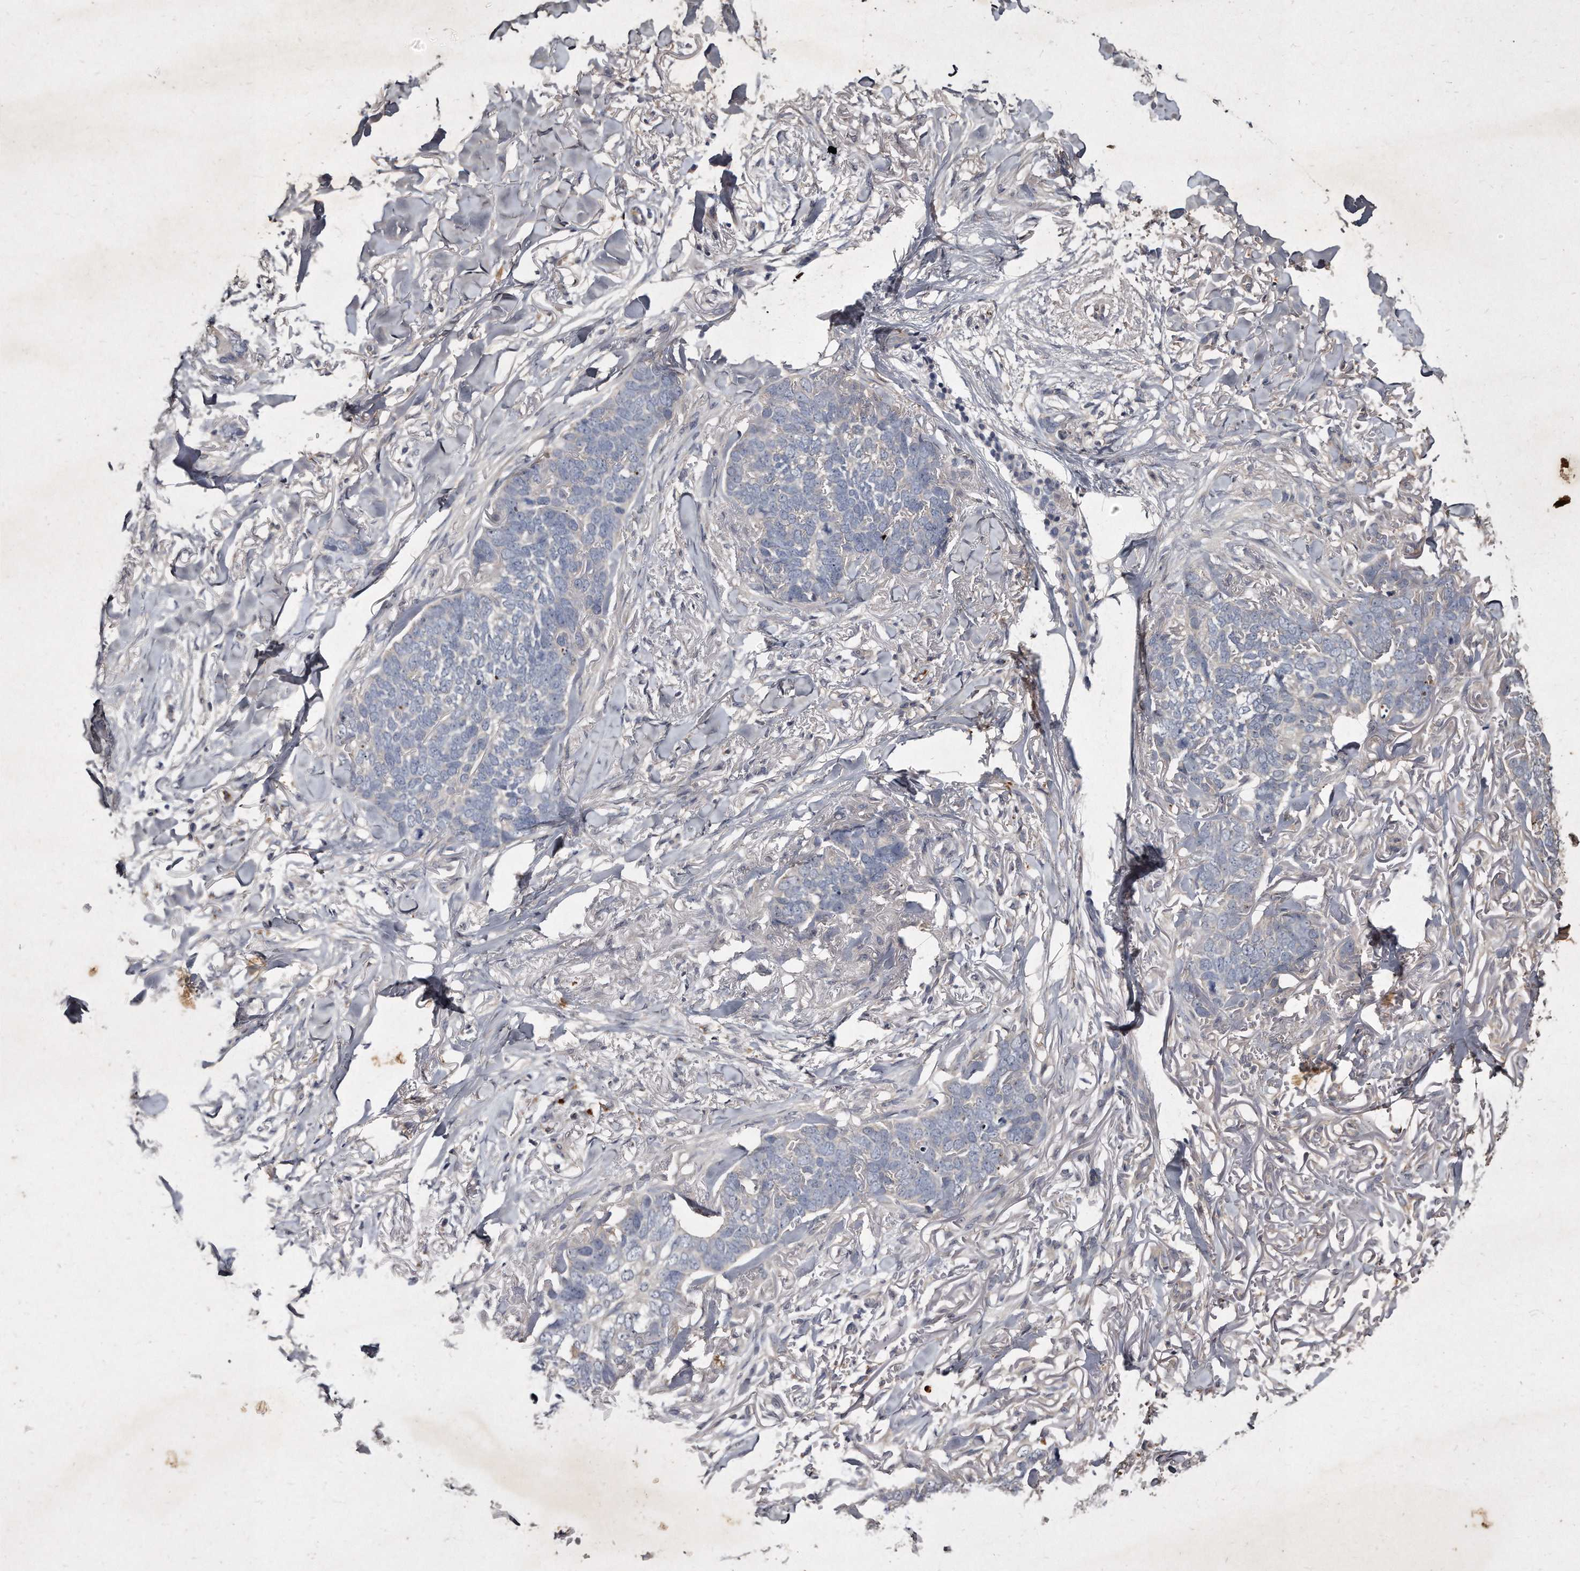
{"staining": {"intensity": "negative", "quantity": "none", "location": "none"}, "tissue": "skin cancer", "cell_type": "Tumor cells", "image_type": "cancer", "snomed": [{"axis": "morphology", "description": "Normal tissue, NOS"}, {"axis": "morphology", "description": "Basal cell carcinoma"}, {"axis": "topography", "description": "Skin"}], "caption": "Tumor cells show no significant positivity in skin cancer (basal cell carcinoma).", "gene": "KLHDC3", "patient": {"sex": "male", "age": 77}}